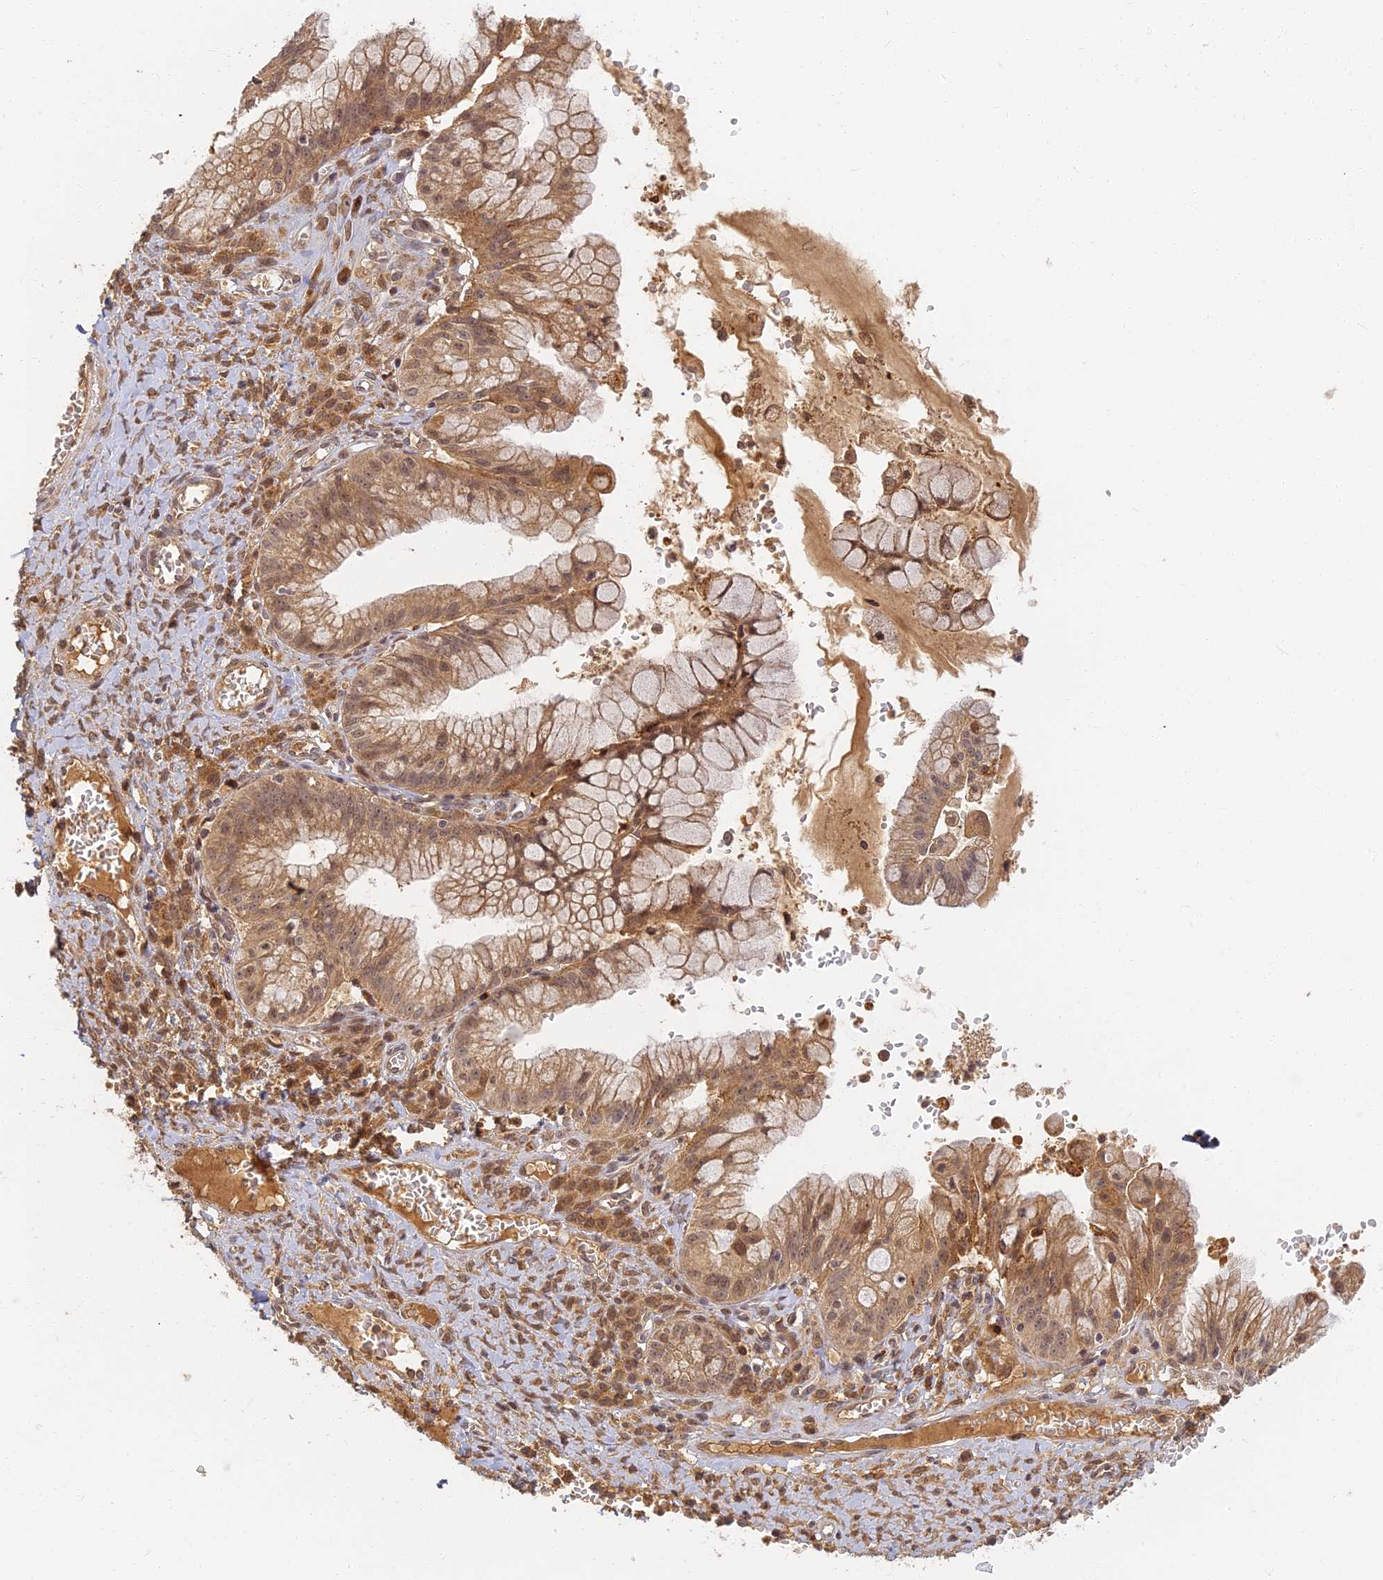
{"staining": {"intensity": "moderate", "quantity": ">75%", "location": "cytoplasmic/membranous"}, "tissue": "ovarian cancer", "cell_type": "Tumor cells", "image_type": "cancer", "snomed": [{"axis": "morphology", "description": "Cystadenocarcinoma, mucinous, NOS"}, {"axis": "topography", "description": "Ovary"}], "caption": "Ovarian cancer stained with immunohistochemistry exhibits moderate cytoplasmic/membranous staining in about >75% of tumor cells. (brown staining indicates protein expression, while blue staining denotes nuclei).", "gene": "RGL3", "patient": {"sex": "female", "age": 70}}